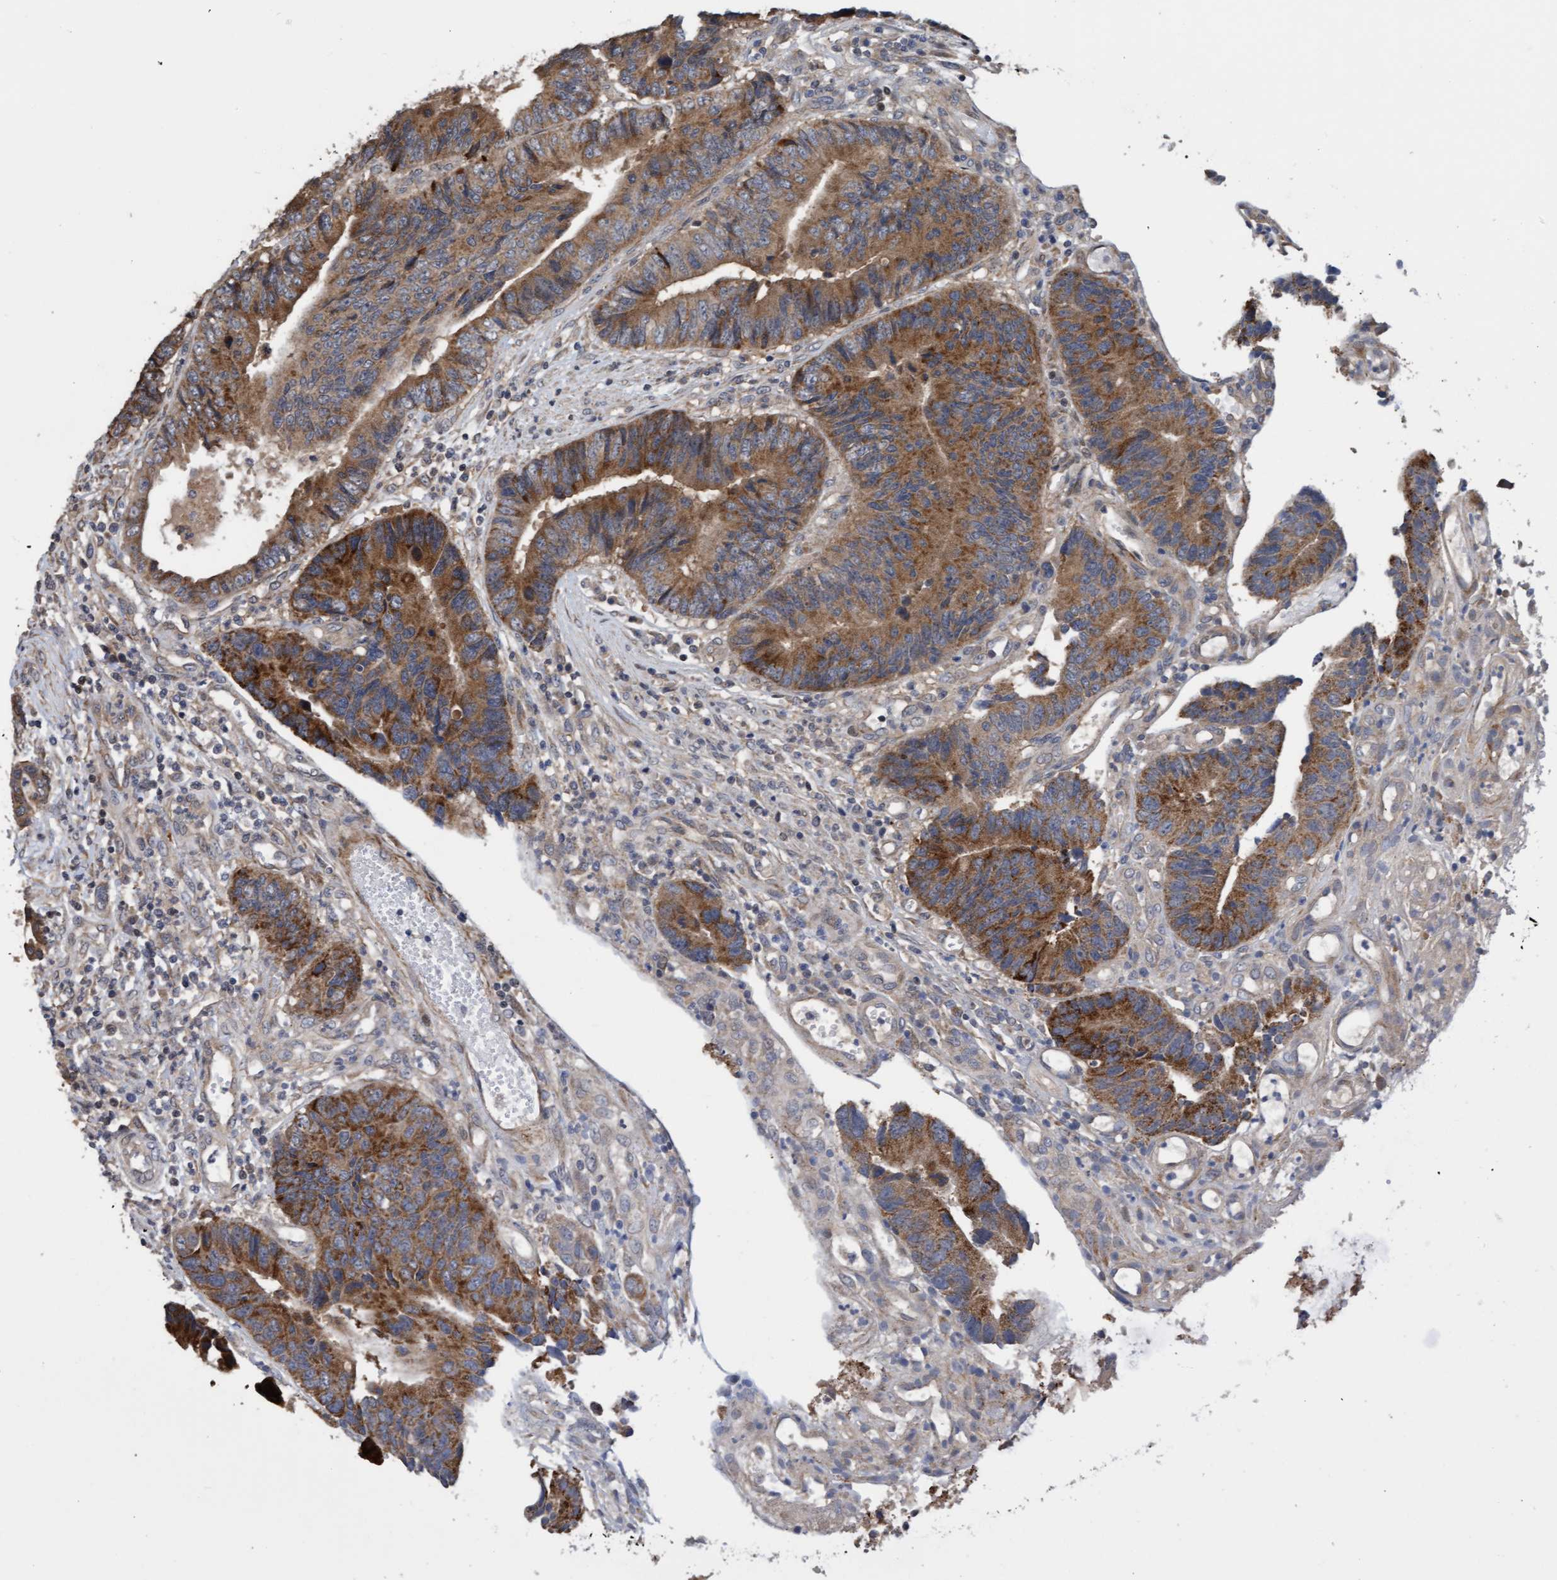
{"staining": {"intensity": "moderate", "quantity": ">75%", "location": "cytoplasmic/membranous"}, "tissue": "colorectal cancer", "cell_type": "Tumor cells", "image_type": "cancer", "snomed": [{"axis": "morphology", "description": "Adenocarcinoma, NOS"}, {"axis": "topography", "description": "Rectum"}], "caption": "Colorectal cancer was stained to show a protein in brown. There is medium levels of moderate cytoplasmic/membranous expression in approximately >75% of tumor cells.", "gene": "ITFG1", "patient": {"sex": "male", "age": 84}}